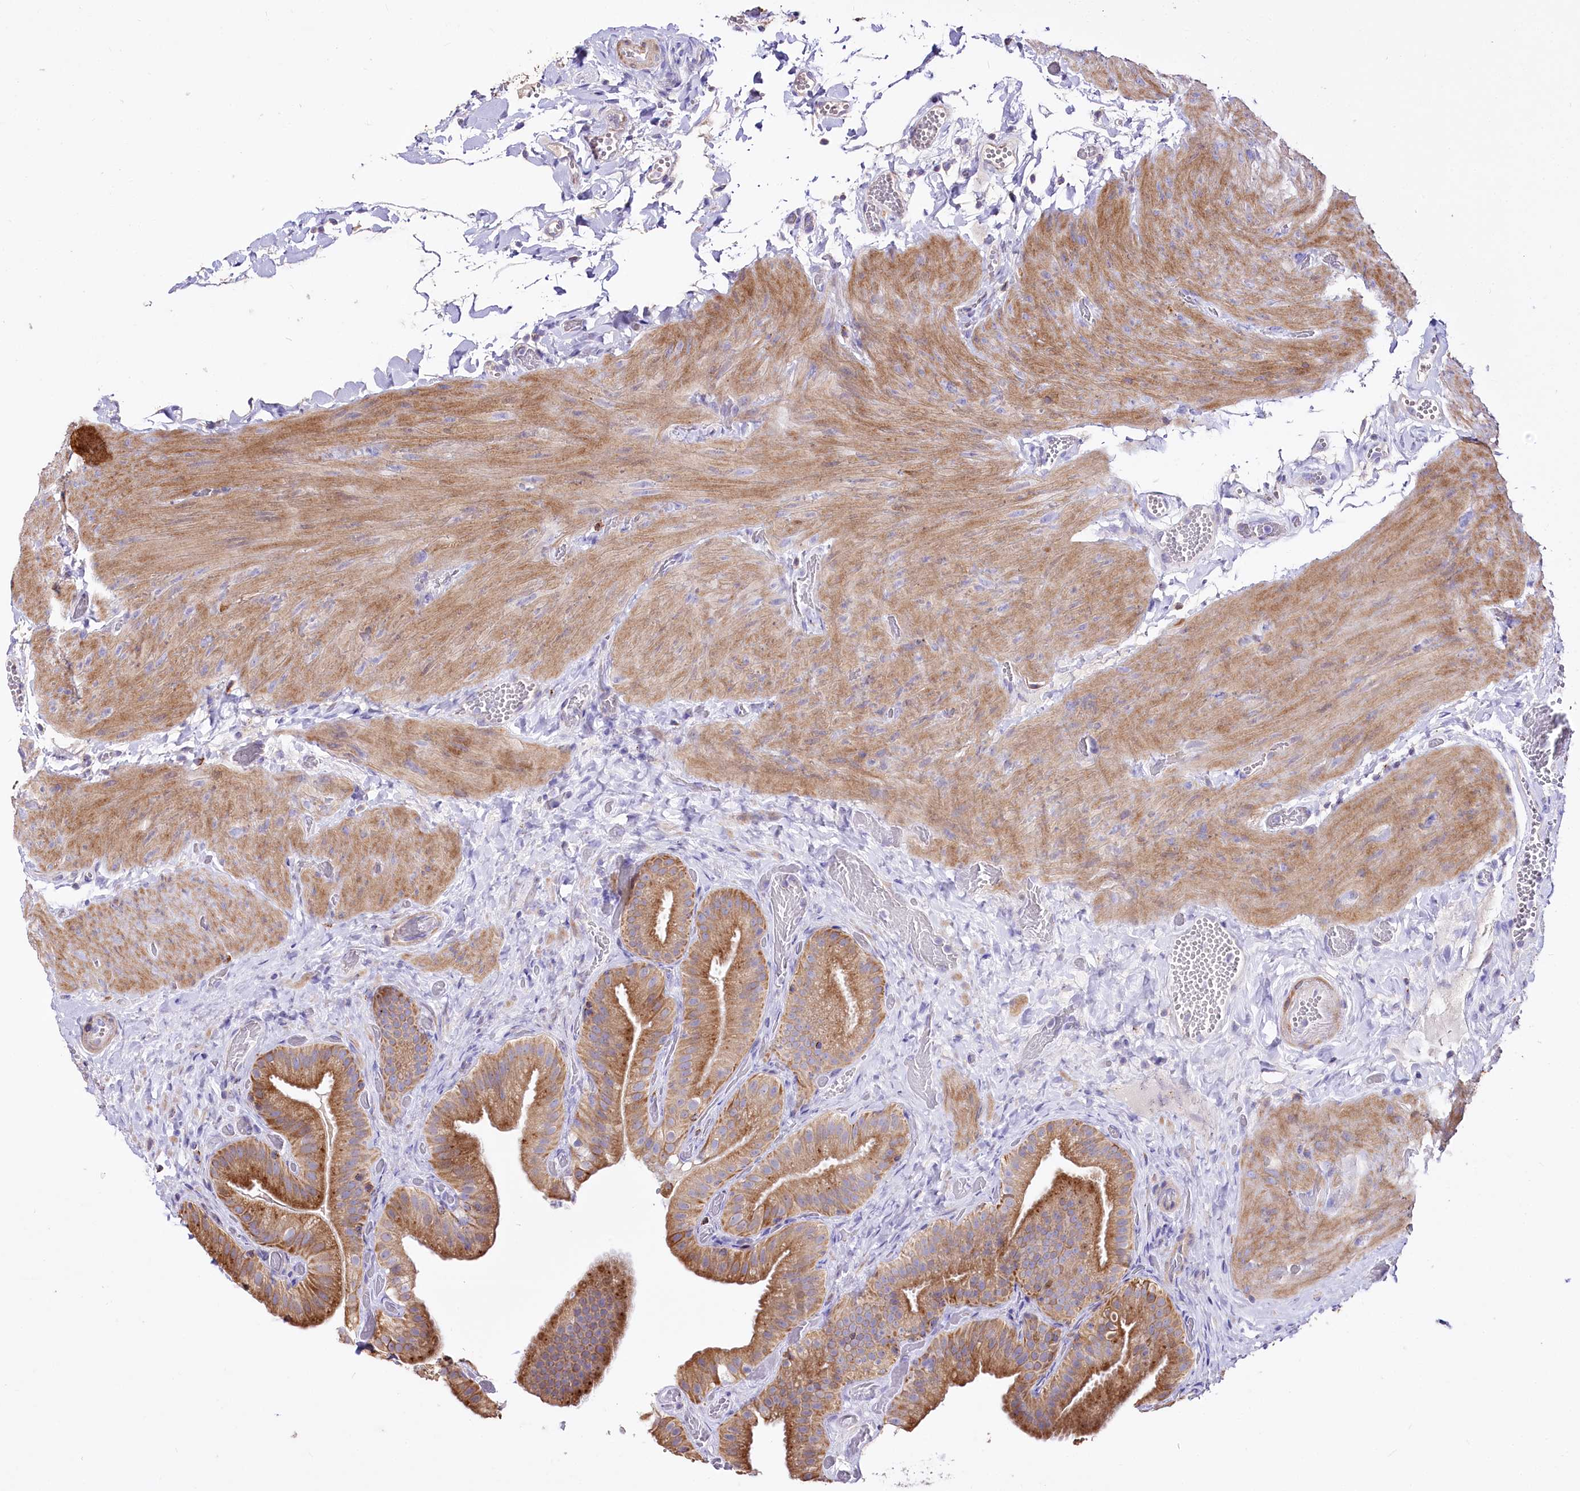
{"staining": {"intensity": "moderate", "quantity": ">75%", "location": "cytoplasmic/membranous"}, "tissue": "gallbladder", "cell_type": "Glandular cells", "image_type": "normal", "snomed": [{"axis": "morphology", "description": "Normal tissue, NOS"}, {"axis": "topography", "description": "Gallbladder"}], "caption": "Moderate cytoplasmic/membranous staining for a protein is seen in about >75% of glandular cells of unremarkable gallbladder using immunohistochemistry (IHC).", "gene": "PTER", "patient": {"sex": "female", "age": 64}}